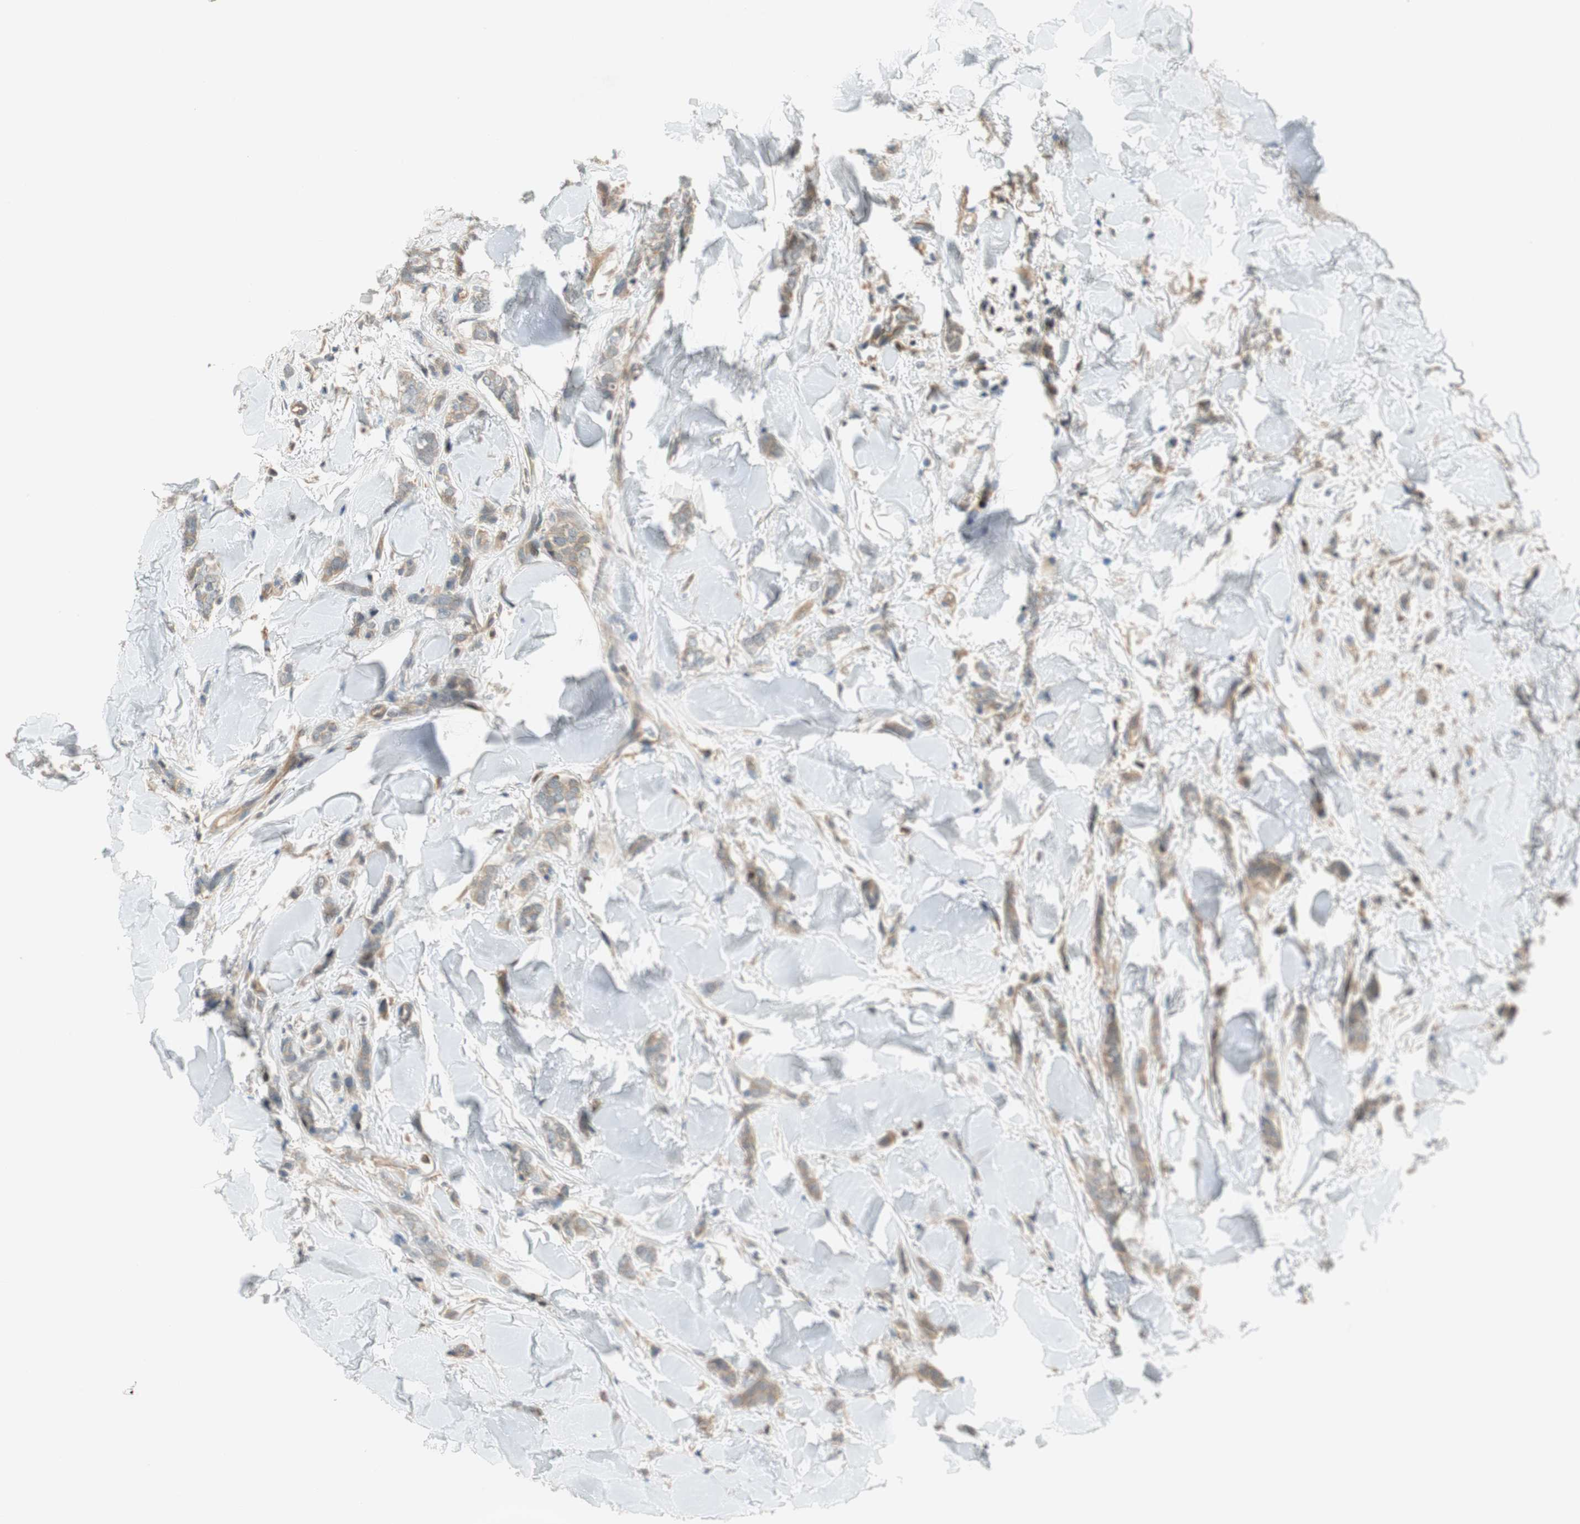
{"staining": {"intensity": "weak", "quantity": ">75%", "location": "cytoplasmic/membranous"}, "tissue": "breast cancer", "cell_type": "Tumor cells", "image_type": "cancer", "snomed": [{"axis": "morphology", "description": "Lobular carcinoma"}, {"axis": "topography", "description": "Skin"}, {"axis": "topography", "description": "Breast"}], "caption": "Brown immunohistochemical staining in lobular carcinoma (breast) reveals weak cytoplasmic/membranous staining in approximately >75% of tumor cells.", "gene": "GATD1", "patient": {"sex": "female", "age": 46}}